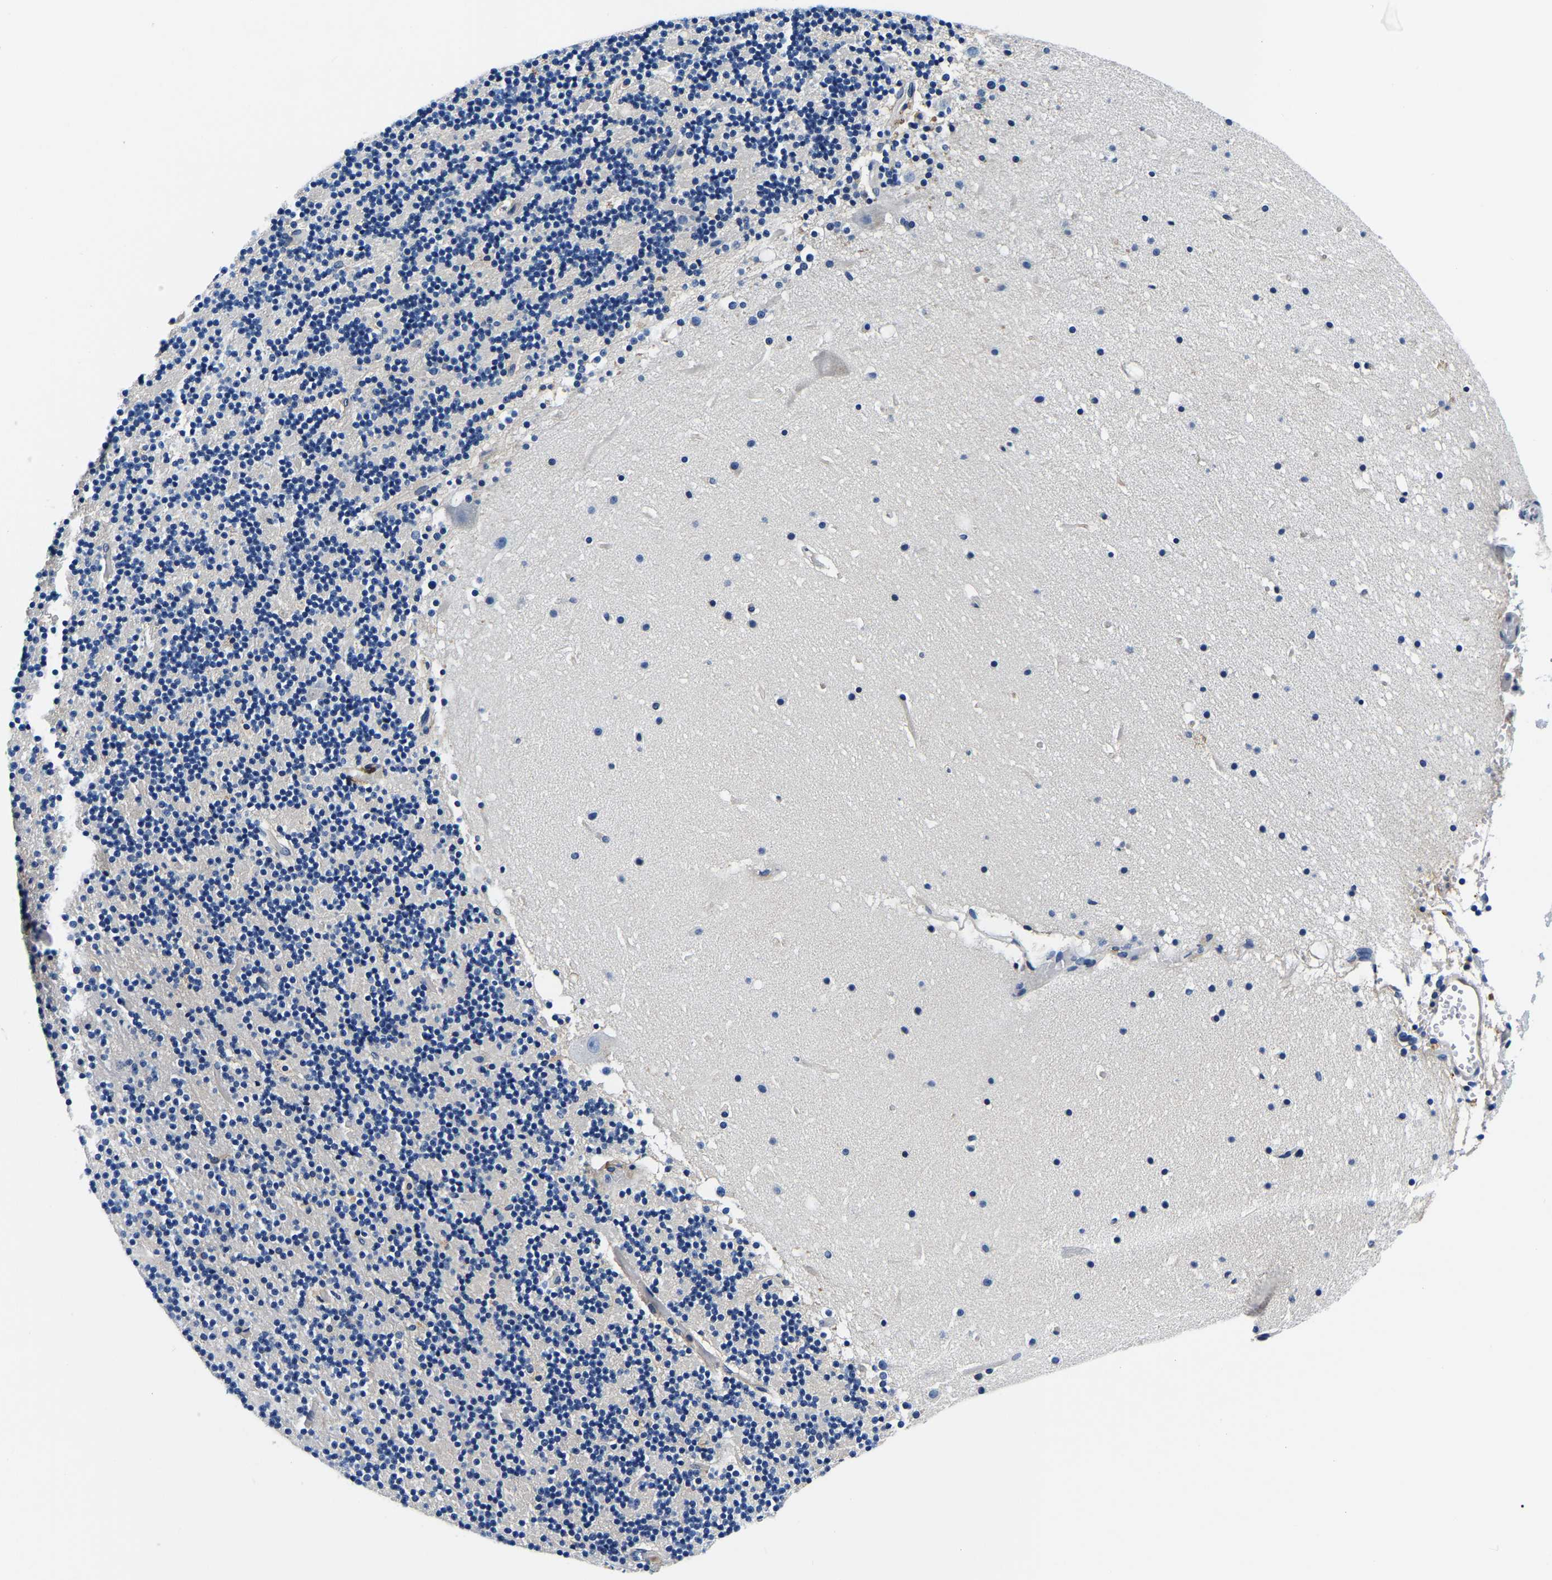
{"staining": {"intensity": "negative", "quantity": "none", "location": "none"}, "tissue": "cerebellum", "cell_type": "Cells in granular layer", "image_type": "normal", "snomed": [{"axis": "morphology", "description": "Normal tissue, NOS"}, {"axis": "topography", "description": "Cerebellum"}], "caption": "There is no significant expression in cells in granular layer of cerebellum. (DAB (3,3'-diaminobenzidine) IHC with hematoxylin counter stain).", "gene": "ACO1", "patient": {"sex": "male", "age": 57}}